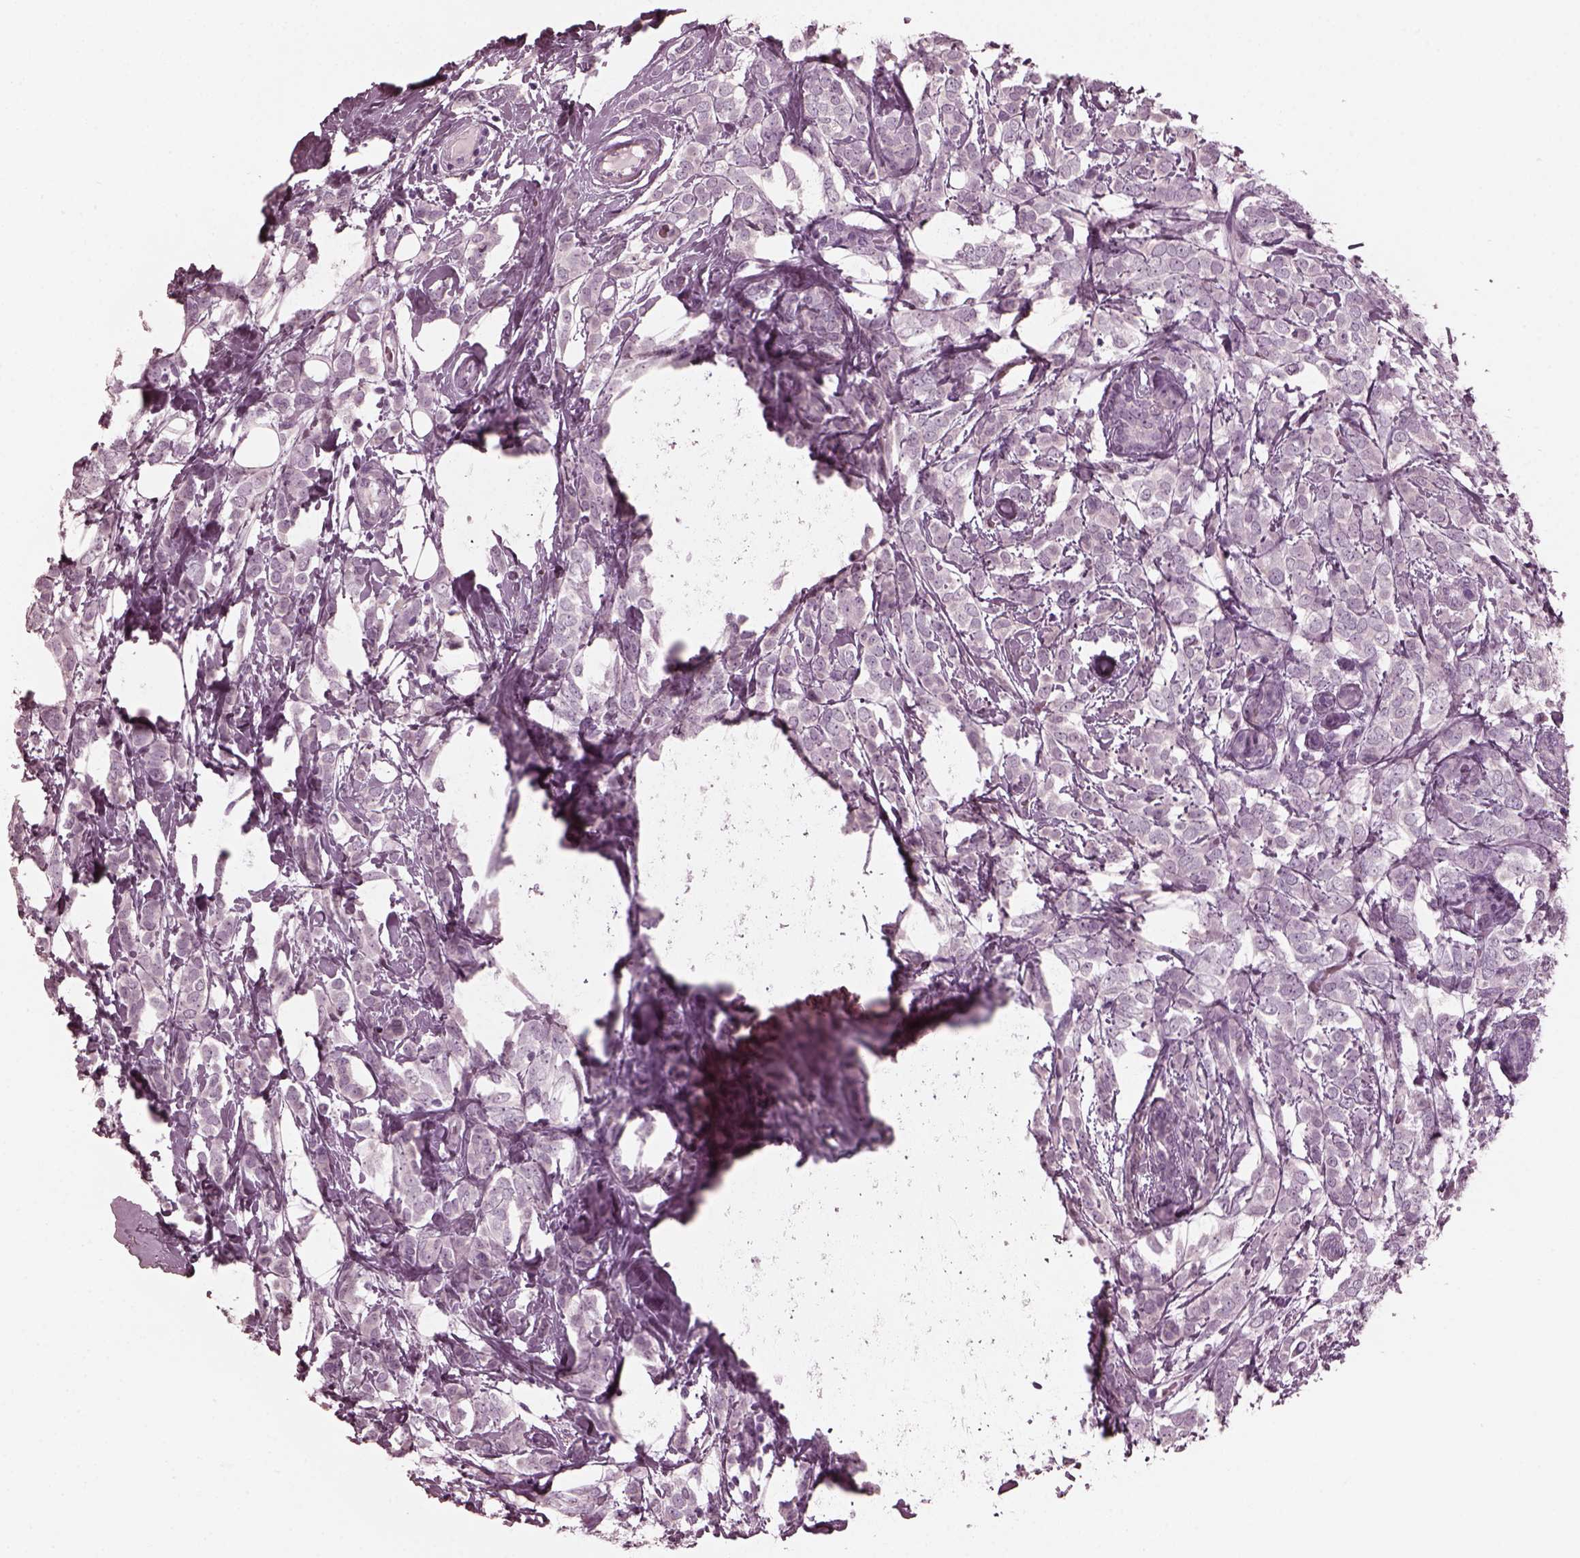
{"staining": {"intensity": "negative", "quantity": "none", "location": "none"}, "tissue": "breast cancer", "cell_type": "Tumor cells", "image_type": "cancer", "snomed": [{"axis": "morphology", "description": "Lobular carcinoma"}, {"axis": "topography", "description": "Breast"}], "caption": "DAB (3,3'-diaminobenzidine) immunohistochemical staining of breast cancer shows no significant staining in tumor cells.", "gene": "GRM6", "patient": {"sex": "female", "age": 49}}